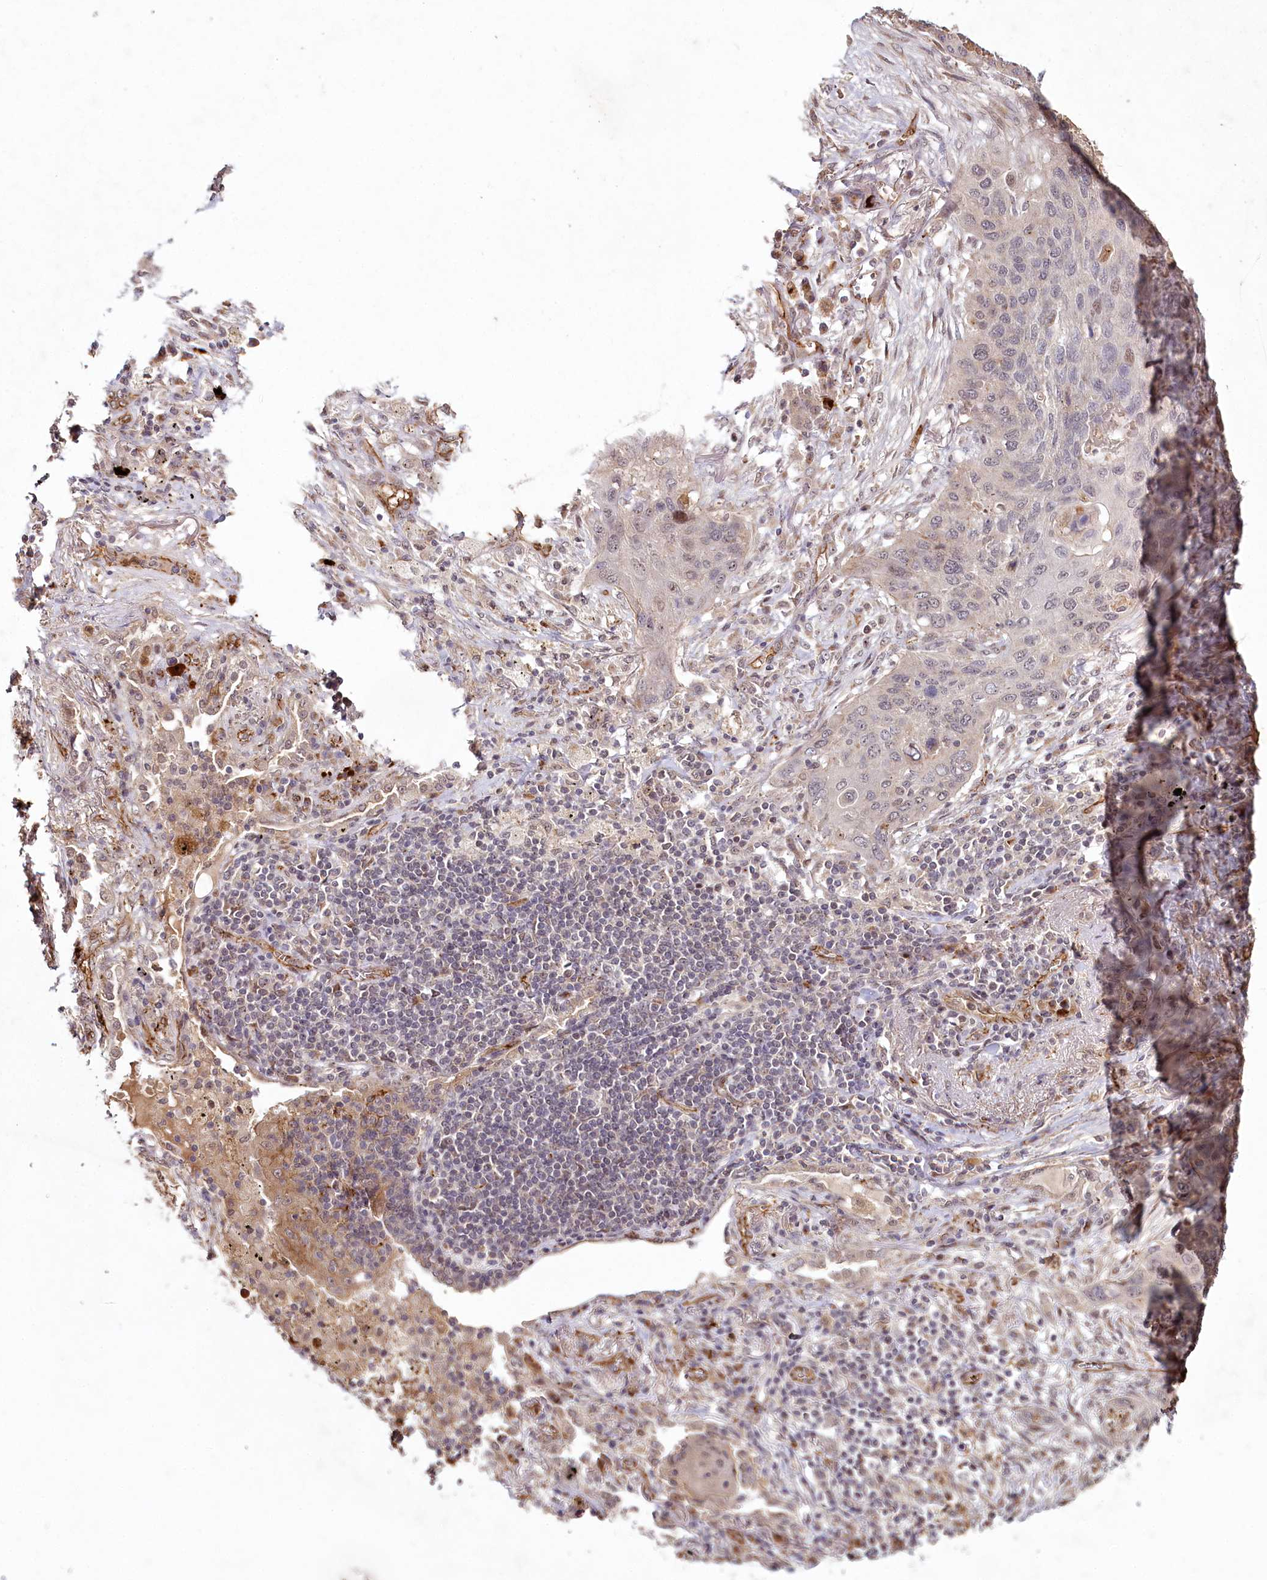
{"staining": {"intensity": "weak", "quantity": "<25%", "location": "nuclear"}, "tissue": "lung cancer", "cell_type": "Tumor cells", "image_type": "cancer", "snomed": [{"axis": "morphology", "description": "Squamous cell carcinoma, NOS"}, {"axis": "topography", "description": "Lung"}], "caption": "Tumor cells are negative for brown protein staining in squamous cell carcinoma (lung).", "gene": "ALKBH8", "patient": {"sex": "female", "age": 63}}